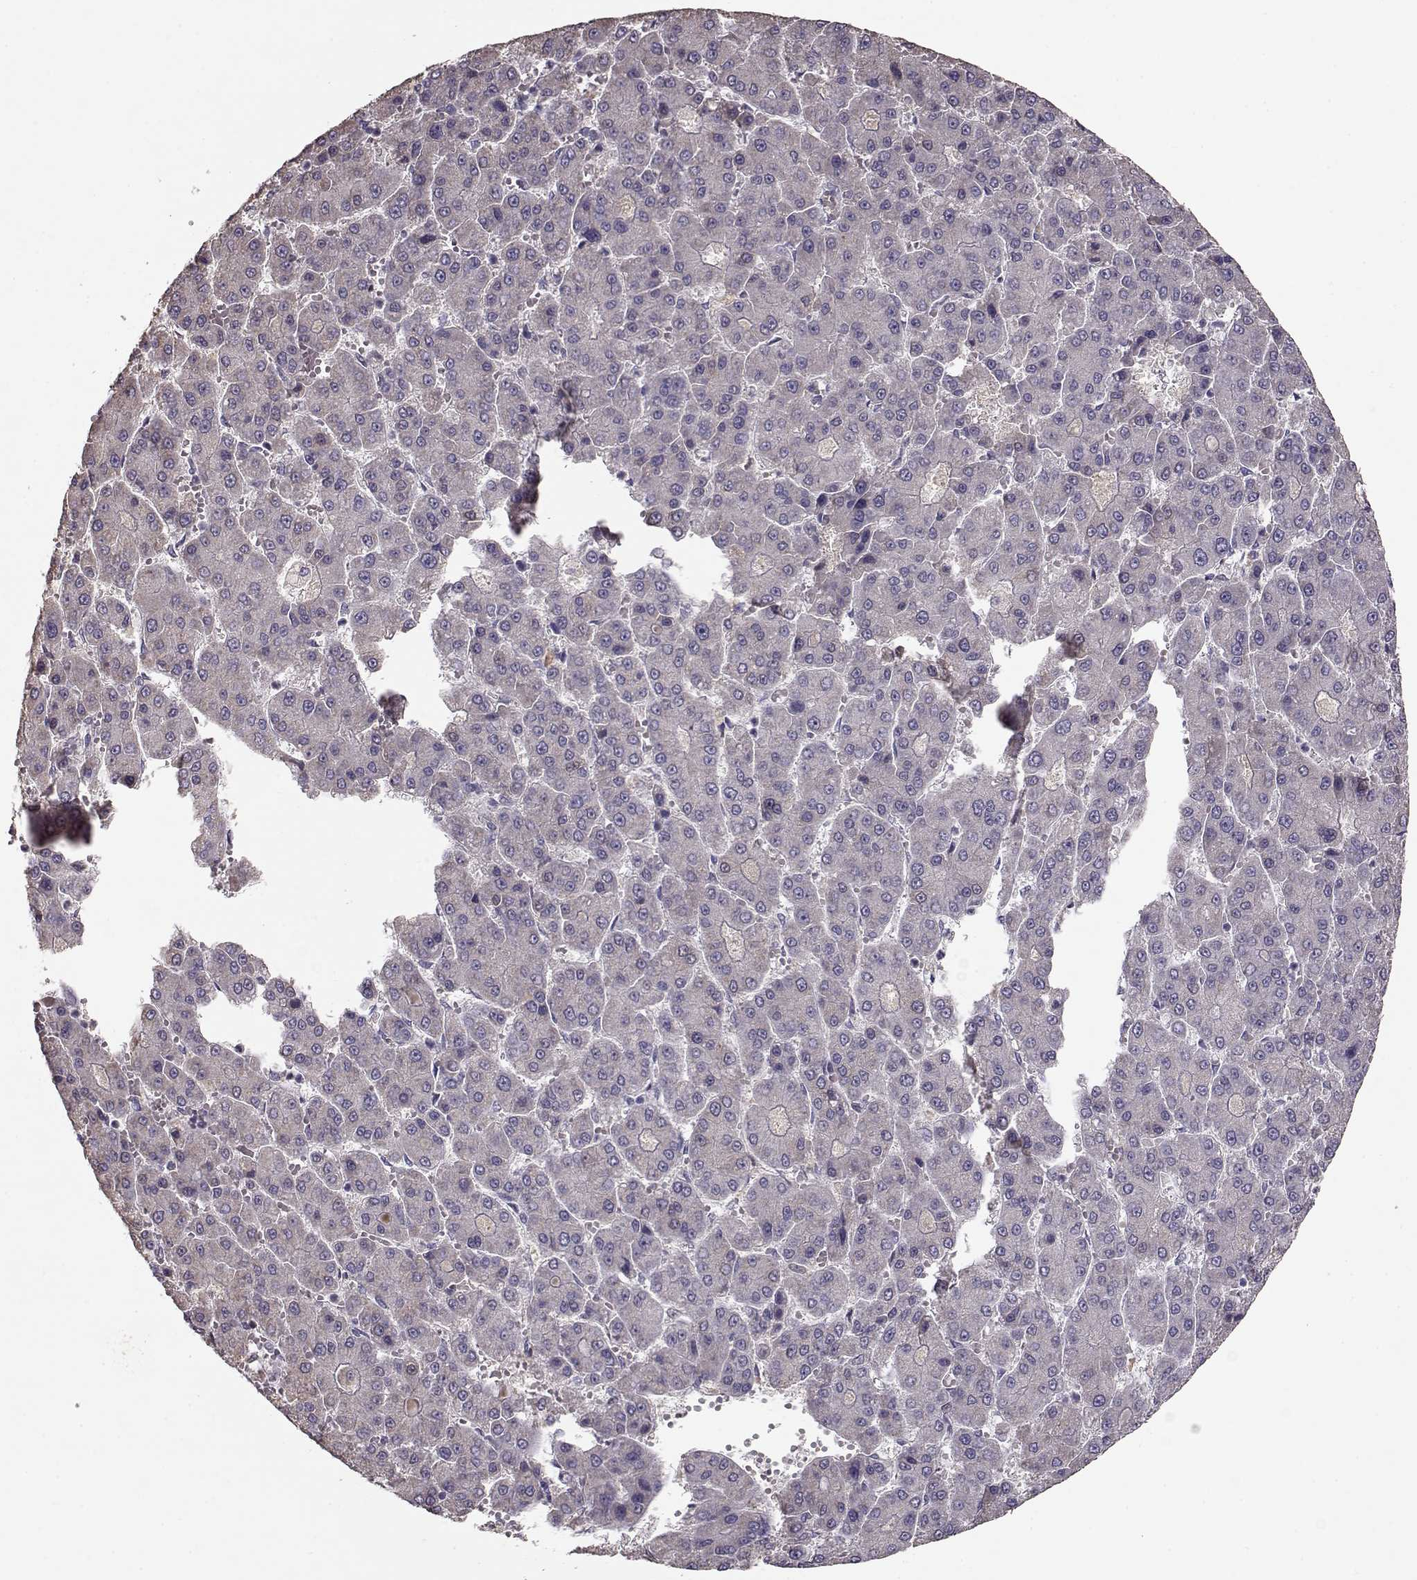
{"staining": {"intensity": "negative", "quantity": "none", "location": "none"}, "tissue": "liver cancer", "cell_type": "Tumor cells", "image_type": "cancer", "snomed": [{"axis": "morphology", "description": "Carcinoma, Hepatocellular, NOS"}, {"axis": "topography", "description": "Liver"}], "caption": "This is a image of immunohistochemistry staining of liver hepatocellular carcinoma, which shows no expression in tumor cells.", "gene": "PMCH", "patient": {"sex": "male", "age": 70}}